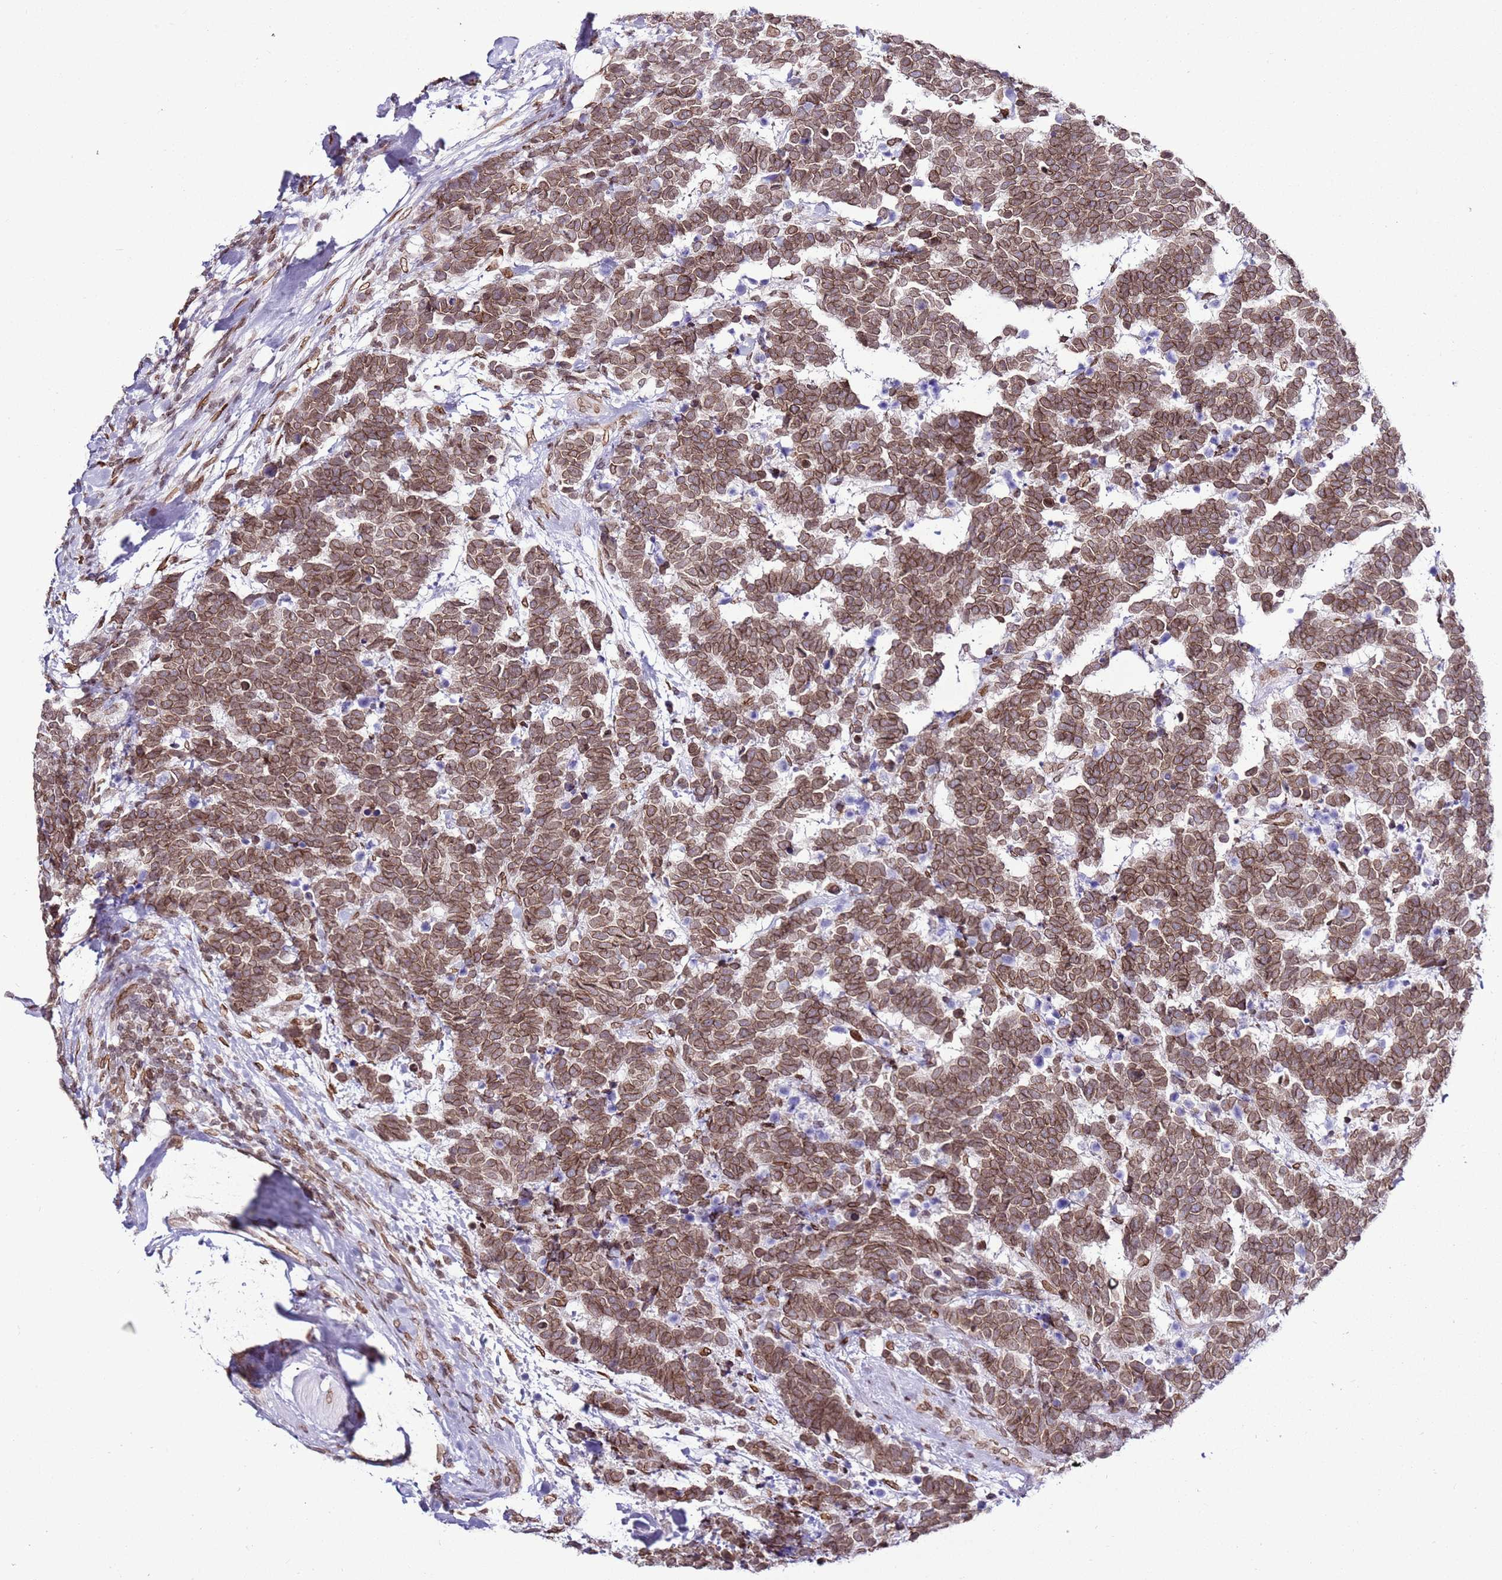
{"staining": {"intensity": "moderate", "quantity": ">75%", "location": "nuclear"}, "tissue": "carcinoid", "cell_type": "Tumor cells", "image_type": "cancer", "snomed": [{"axis": "morphology", "description": "Carcinoma, NOS"}, {"axis": "morphology", "description": "Carcinoid, malignant, NOS"}, {"axis": "topography", "description": "Urinary bladder"}], "caption": "Carcinoid stained with a brown dye reveals moderate nuclear positive positivity in about >75% of tumor cells.", "gene": "POU6F1", "patient": {"sex": "male", "age": 57}}